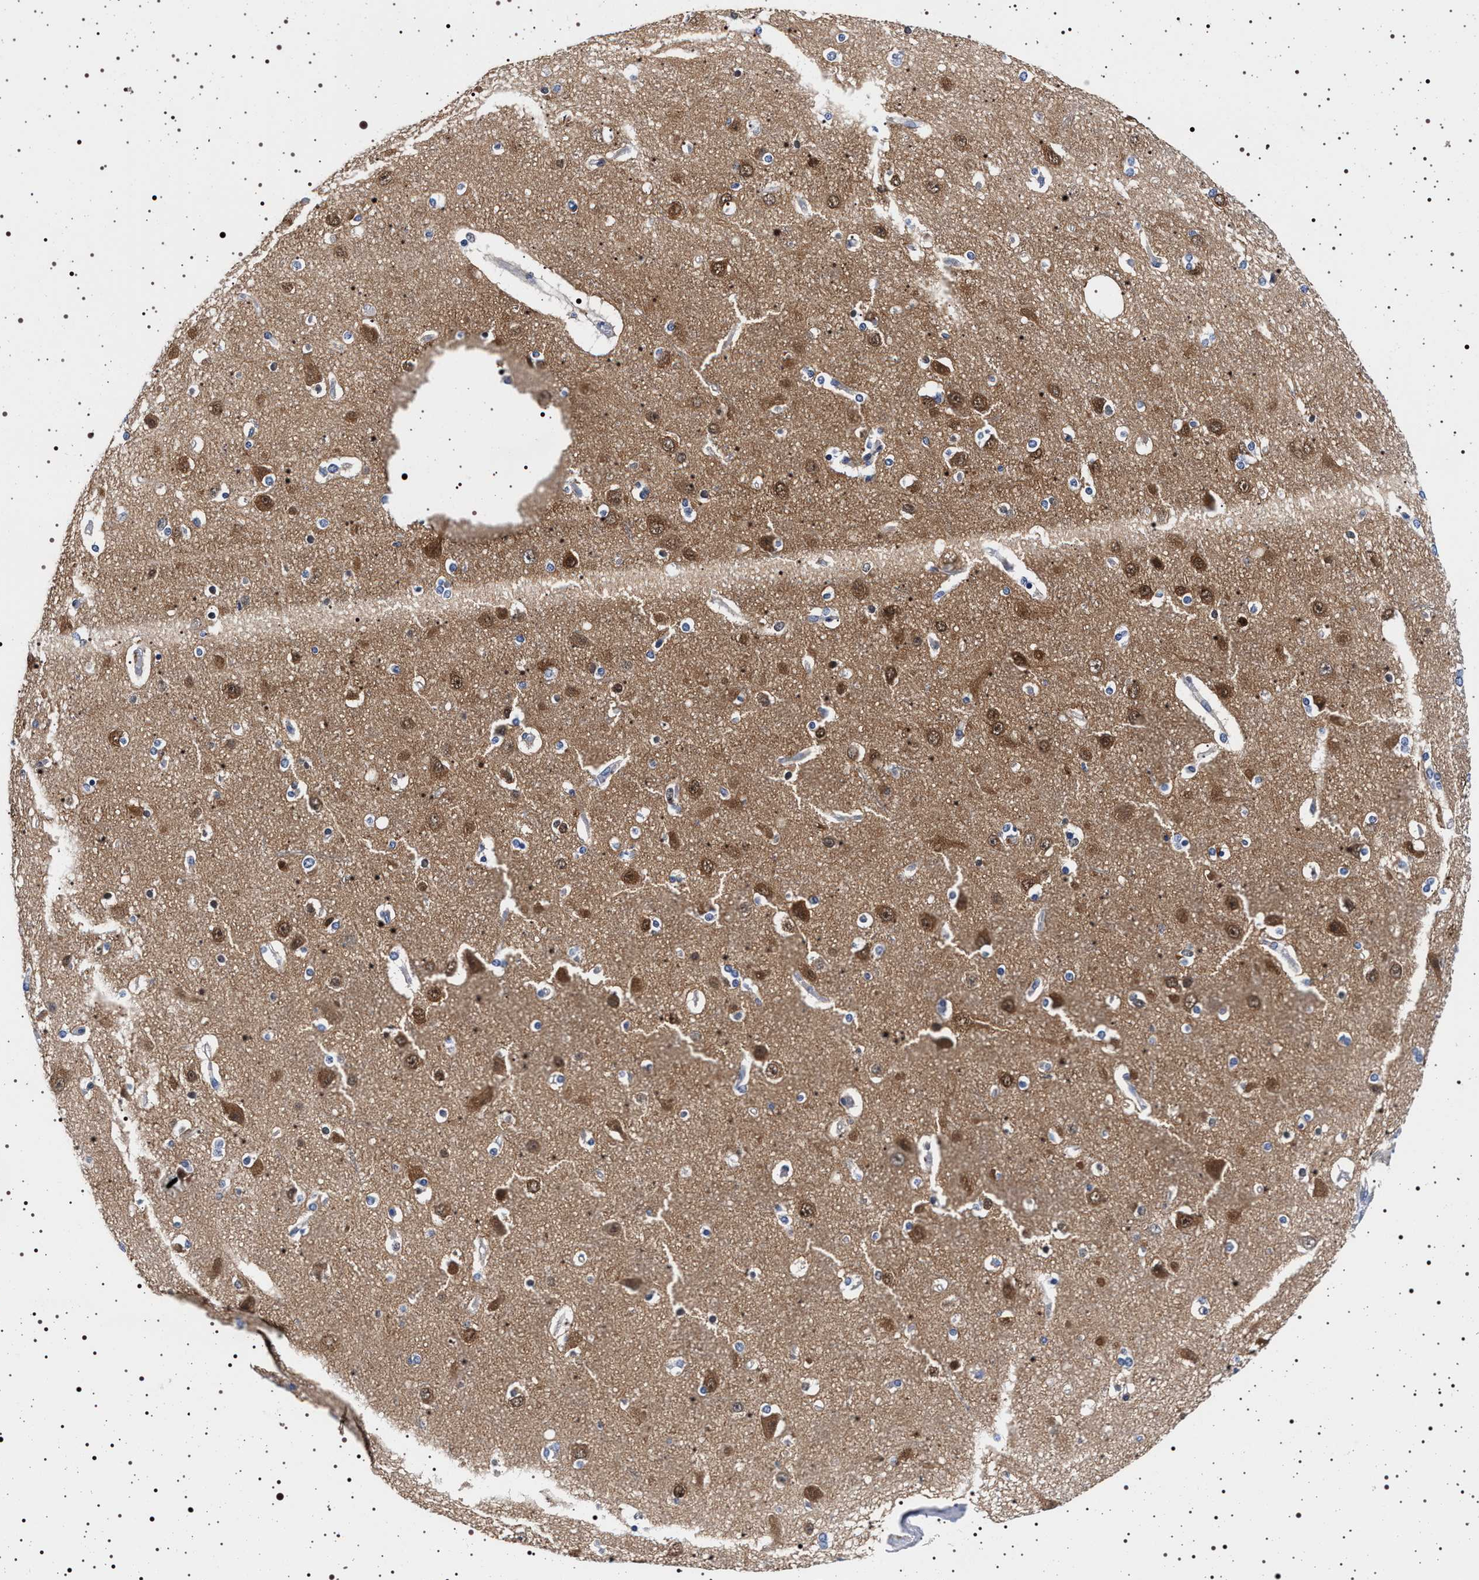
{"staining": {"intensity": "negative", "quantity": "none", "location": "none"}, "tissue": "cerebral cortex", "cell_type": "Endothelial cells", "image_type": "normal", "snomed": [{"axis": "morphology", "description": "Normal tissue, NOS"}, {"axis": "topography", "description": "Cerebral cortex"}], "caption": "This is an immunohistochemistry micrograph of normal human cerebral cortex. There is no positivity in endothelial cells.", "gene": "MAPK10", "patient": {"sex": "female", "age": 54}}